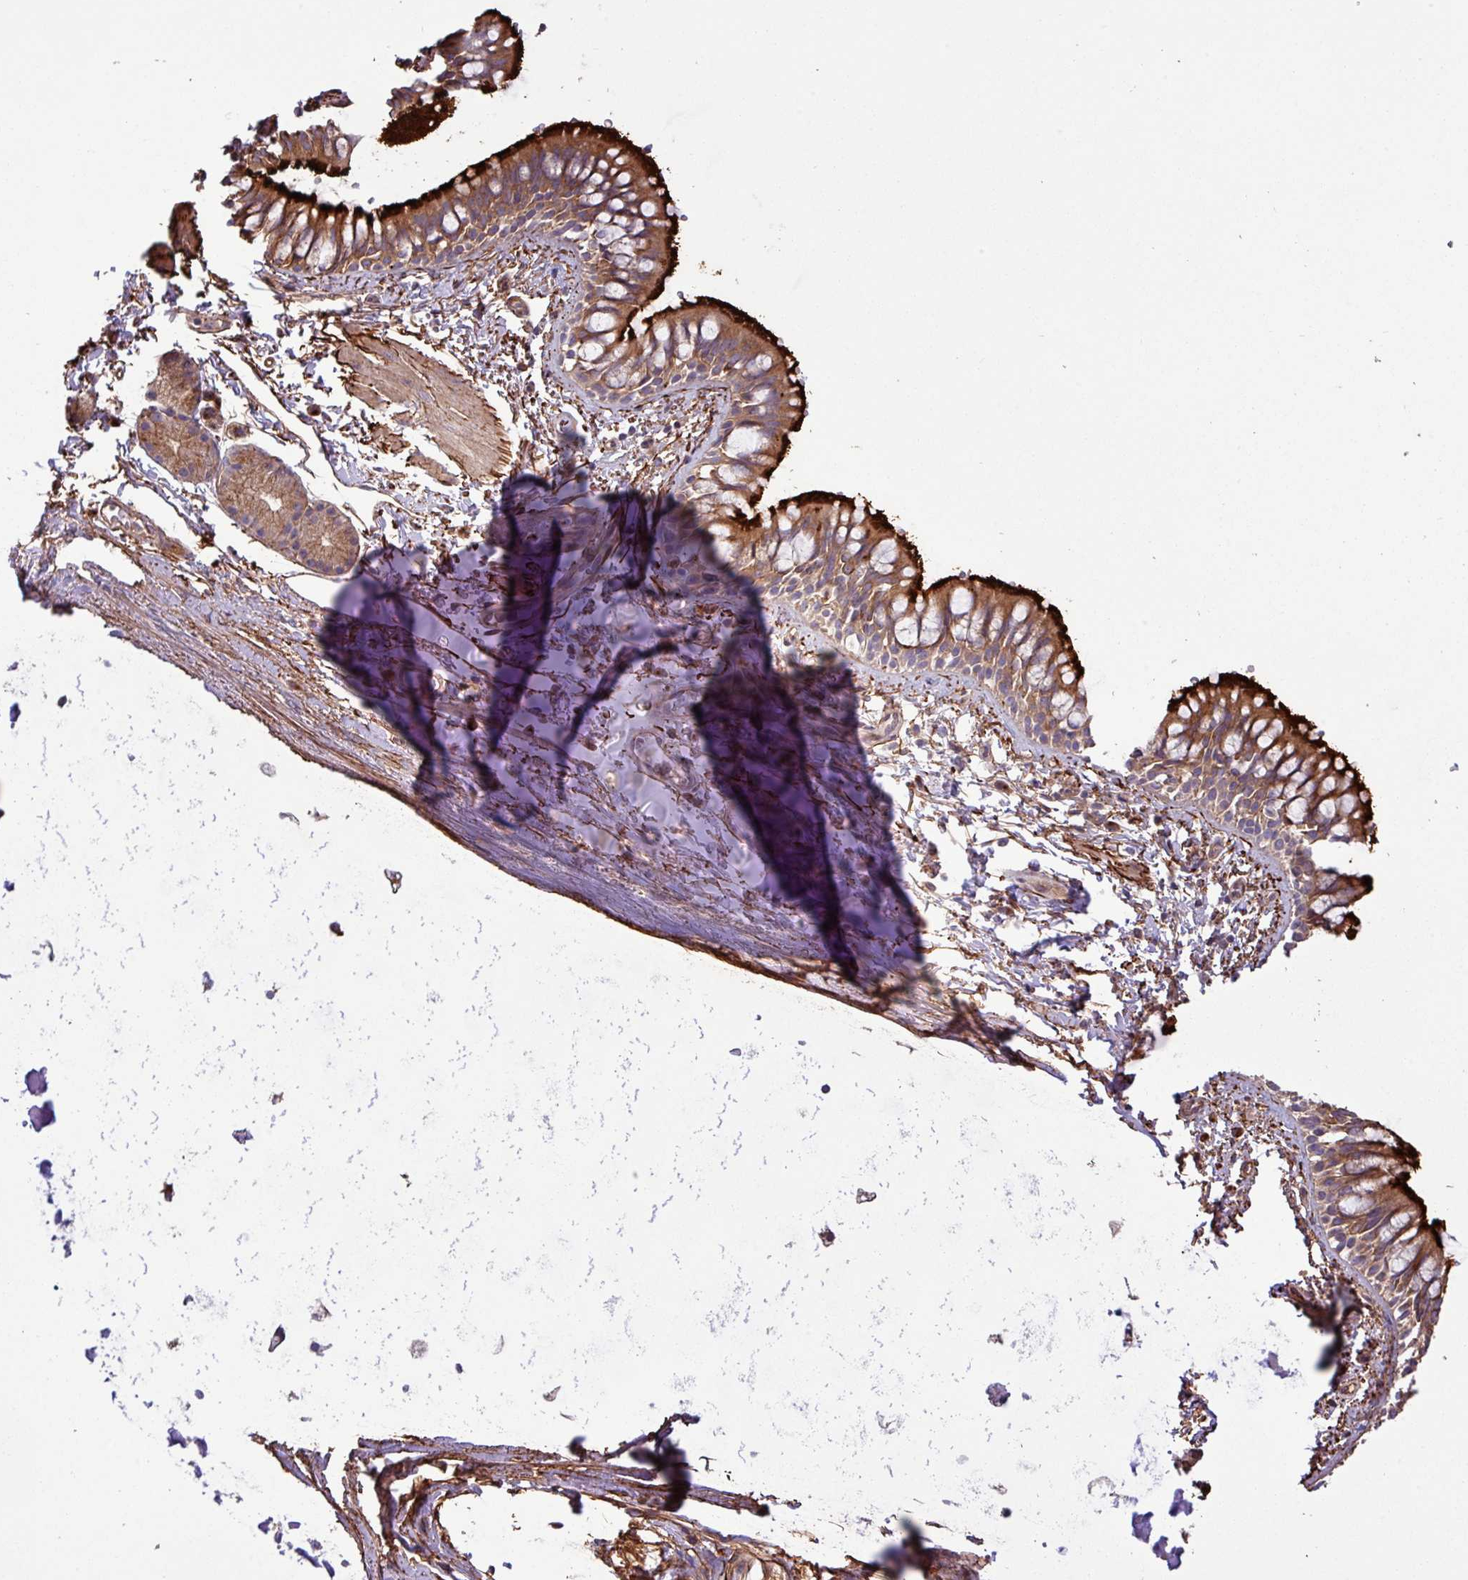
{"staining": {"intensity": "strong", "quantity": ">75%", "location": "cytoplasmic/membranous"}, "tissue": "bronchus", "cell_type": "Respiratory epithelial cells", "image_type": "normal", "snomed": [{"axis": "morphology", "description": "Normal tissue, NOS"}, {"axis": "topography", "description": "Lymph node"}, {"axis": "topography", "description": "Cartilage tissue"}, {"axis": "topography", "description": "Bronchus"}], "caption": "Bronchus stained with a brown dye reveals strong cytoplasmic/membranous positive expression in about >75% of respiratory epithelial cells.", "gene": "ZNF300", "patient": {"sex": "female", "age": 70}}